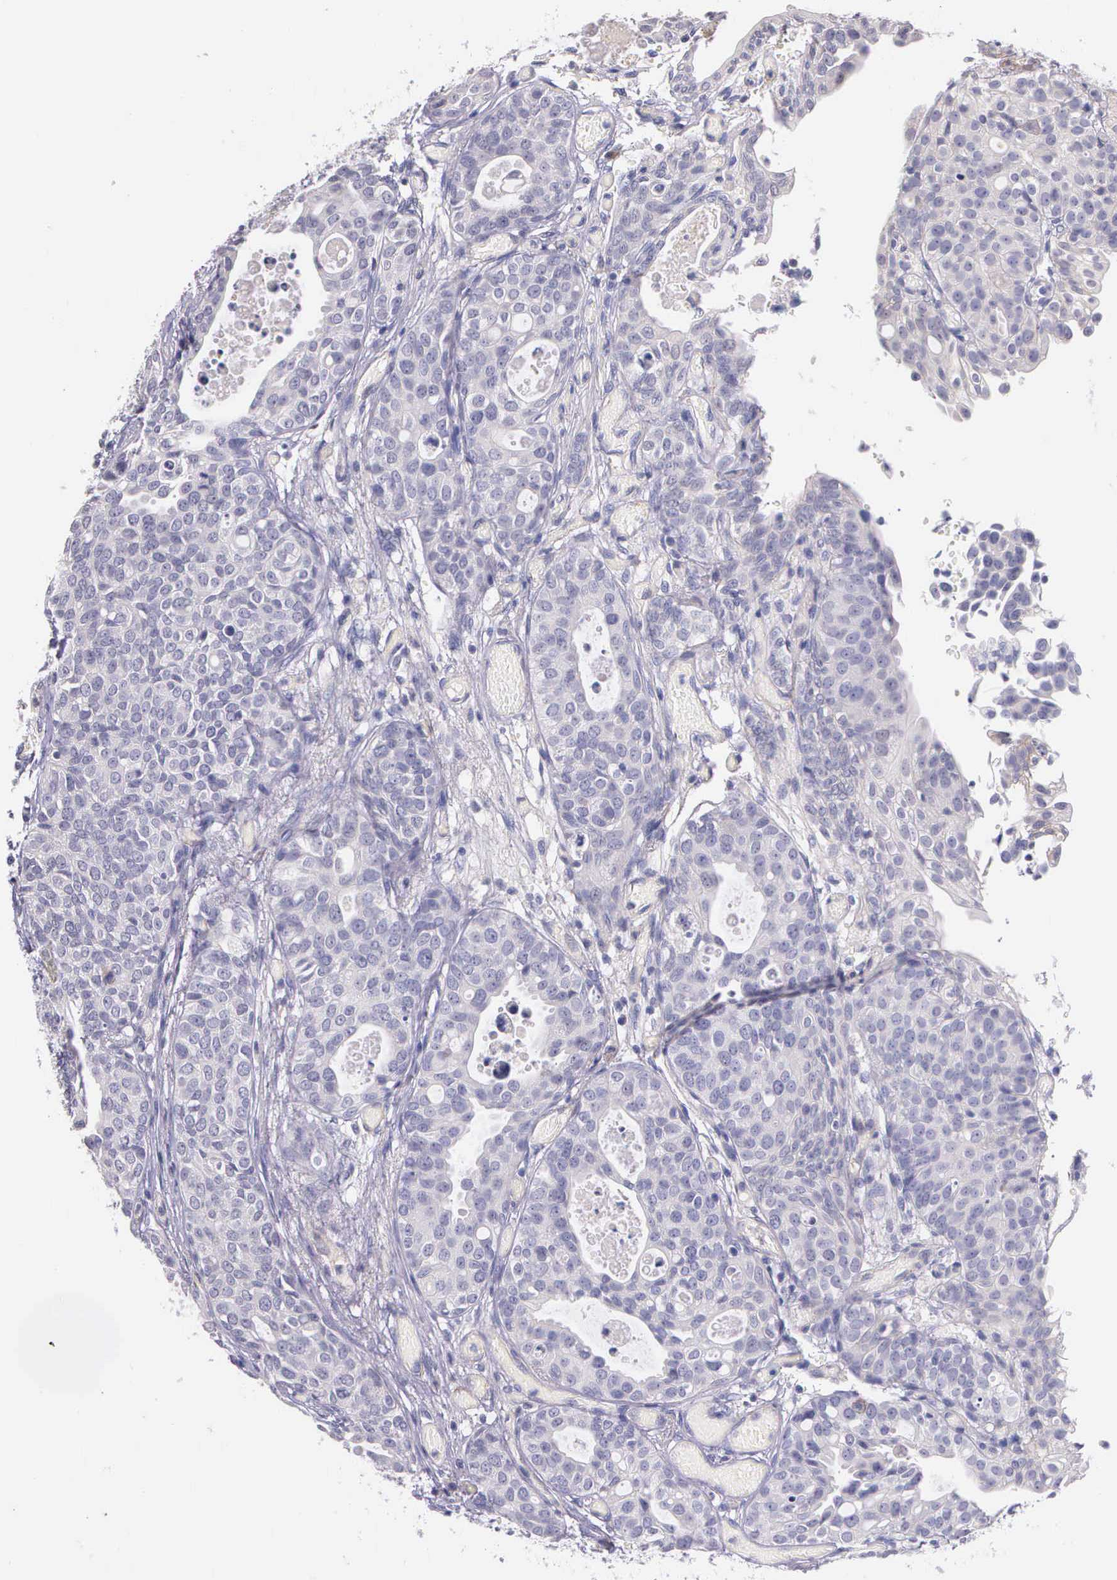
{"staining": {"intensity": "negative", "quantity": "none", "location": "none"}, "tissue": "urothelial cancer", "cell_type": "Tumor cells", "image_type": "cancer", "snomed": [{"axis": "morphology", "description": "Urothelial carcinoma, High grade"}, {"axis": "topography", "description": "Urinary bladder"}], "caption": "Immunohistochemical staining of human urothelial cancer demonstrates no significant expression in tumor cells. (Immunohistochemistry (ihc), brightfield microscopy, high magnification).", "gene": "THSD7A", "patient": {"sex": "male", "age": 78}}